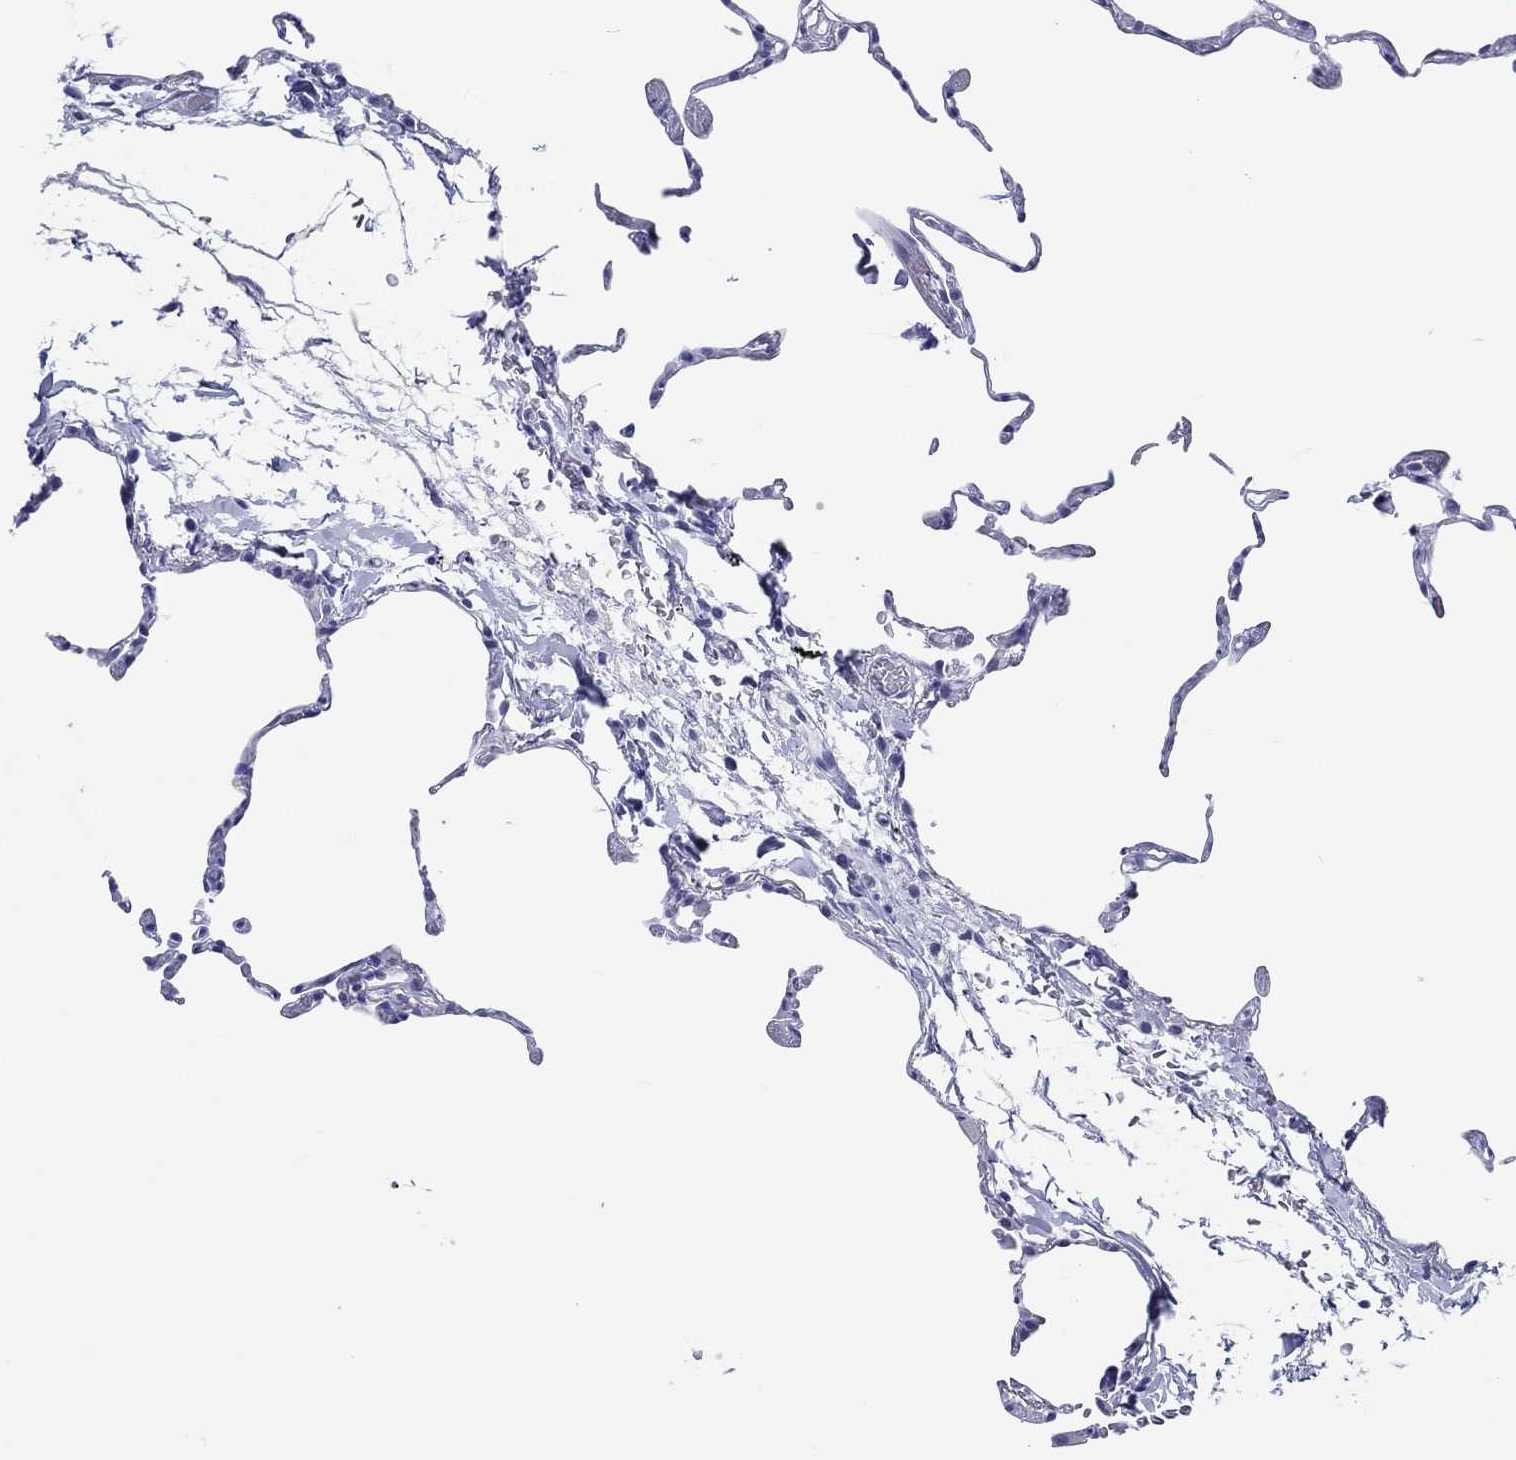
{"staining": {"intensity": "negative", "quantity": "none", "location": "none"}, "tissue": "lung", "cell_type": "Alveolar cells", "image_type": "normal", "snomed": [{"axis": "morphology", "description": "Normal tissue, NOS"}, {"axis": "topography", "description": "Lung"}], "caption": "This is an immunohistochemistry (IHC) histopathology image of benign lung. There is no positivity in alveolar cells.", "gene": "H1", "patient": {"sex": "female", "age": 57}}